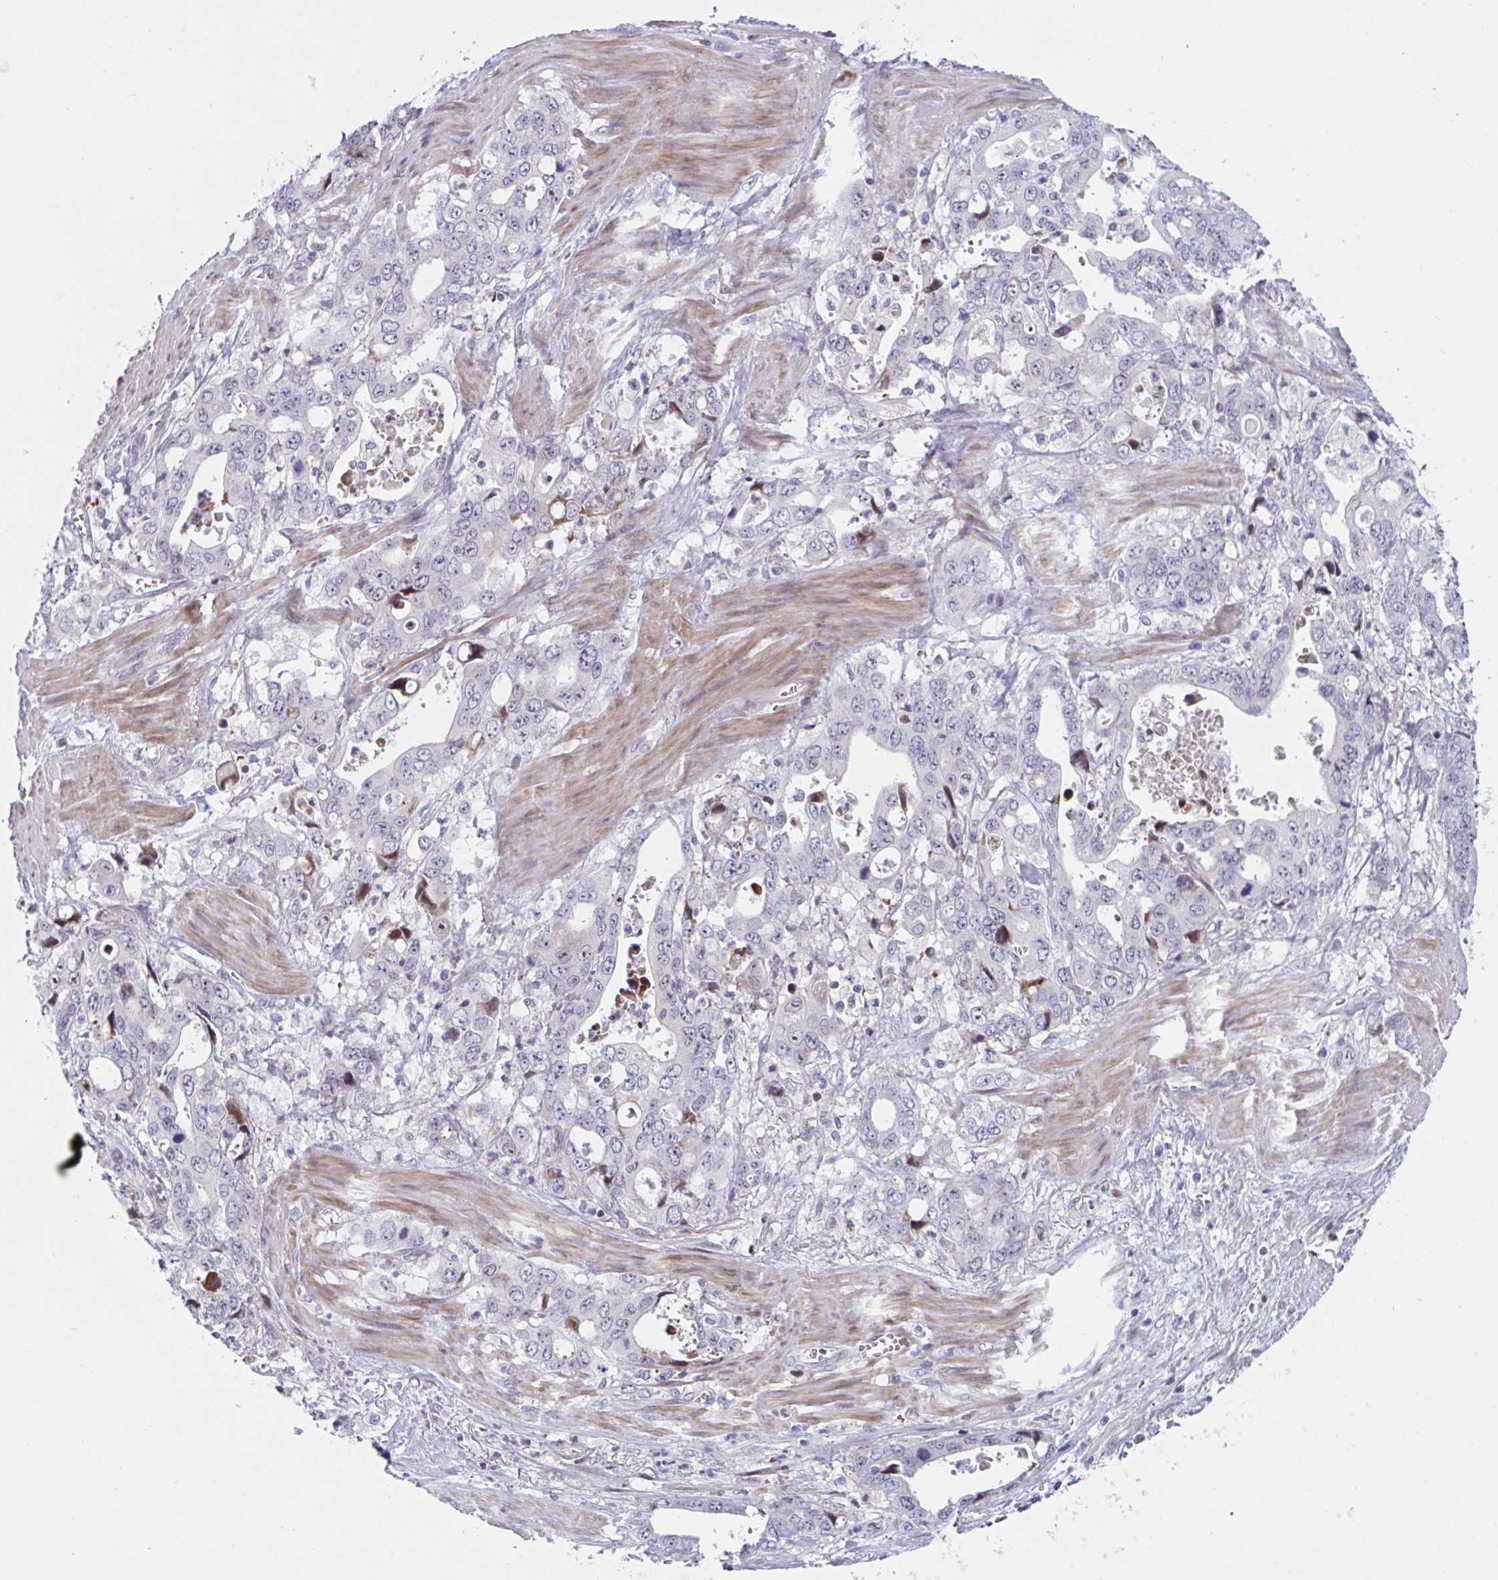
{"staining": {"intensity": "negative", "quantity": "none", "location": "none"}, "tissue": "stomach cancer", "cell_type": "Tumor cells", "image_type": "cancer", "snomed": [{"axis": "morphology", "description": "Adenocarcinoma, NOS"}, {"axis": "topography", "description": "Stomach, upper"}], "caption": "High magnification brightfield microscopy of stomach cancer stained with DAB (brown) and counterstained with hematoxylin (blue): tumor cells show no significant positivity. (DAB (3,3'-diaminobenzidine) immunohistochemistry with hematoxylin counter stain).", "gene": "DUXA", "patient": {"sex": "male", "age": 74}}